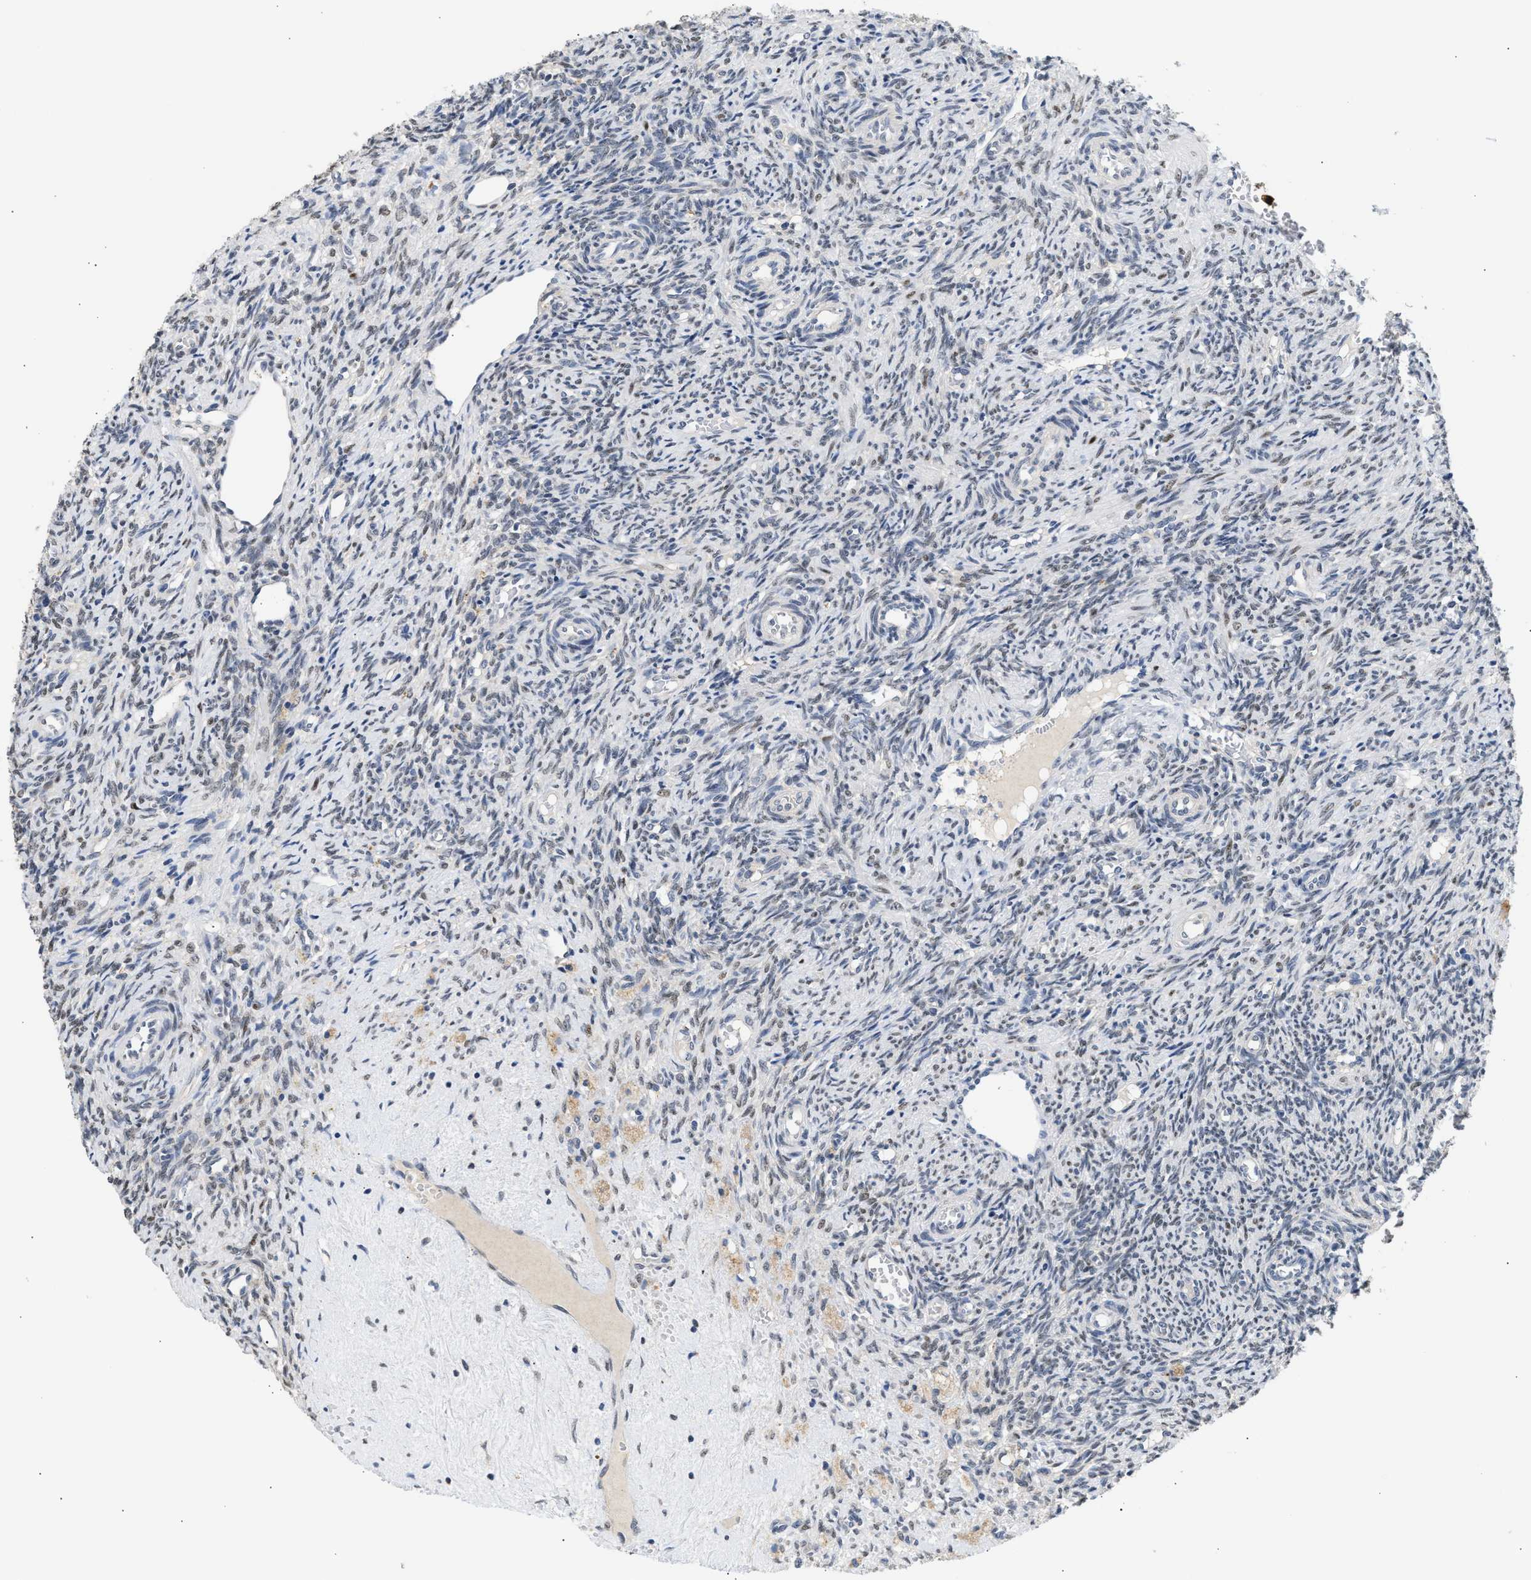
{"staining": {"intensity": "weak", "quantity": ">75%", "location": "cytoplasmic/membranous"}, "tissue": "ovary", "cell_type": "Follicle cells", "image_type": "normal", "snomed": [{"axis": "morphology", "description": "Normal tissue, NOS"}, {"axis": "topography", "description": "Ovary"}], "caption": "This micrograph displays immunohistochemistry staining of benign ovary, with low weak cytoplasmic/membranous expression in about >75% of follicle cells.", "gene": "PPM1L", "patient": {"sex": "female", "age": 41}}